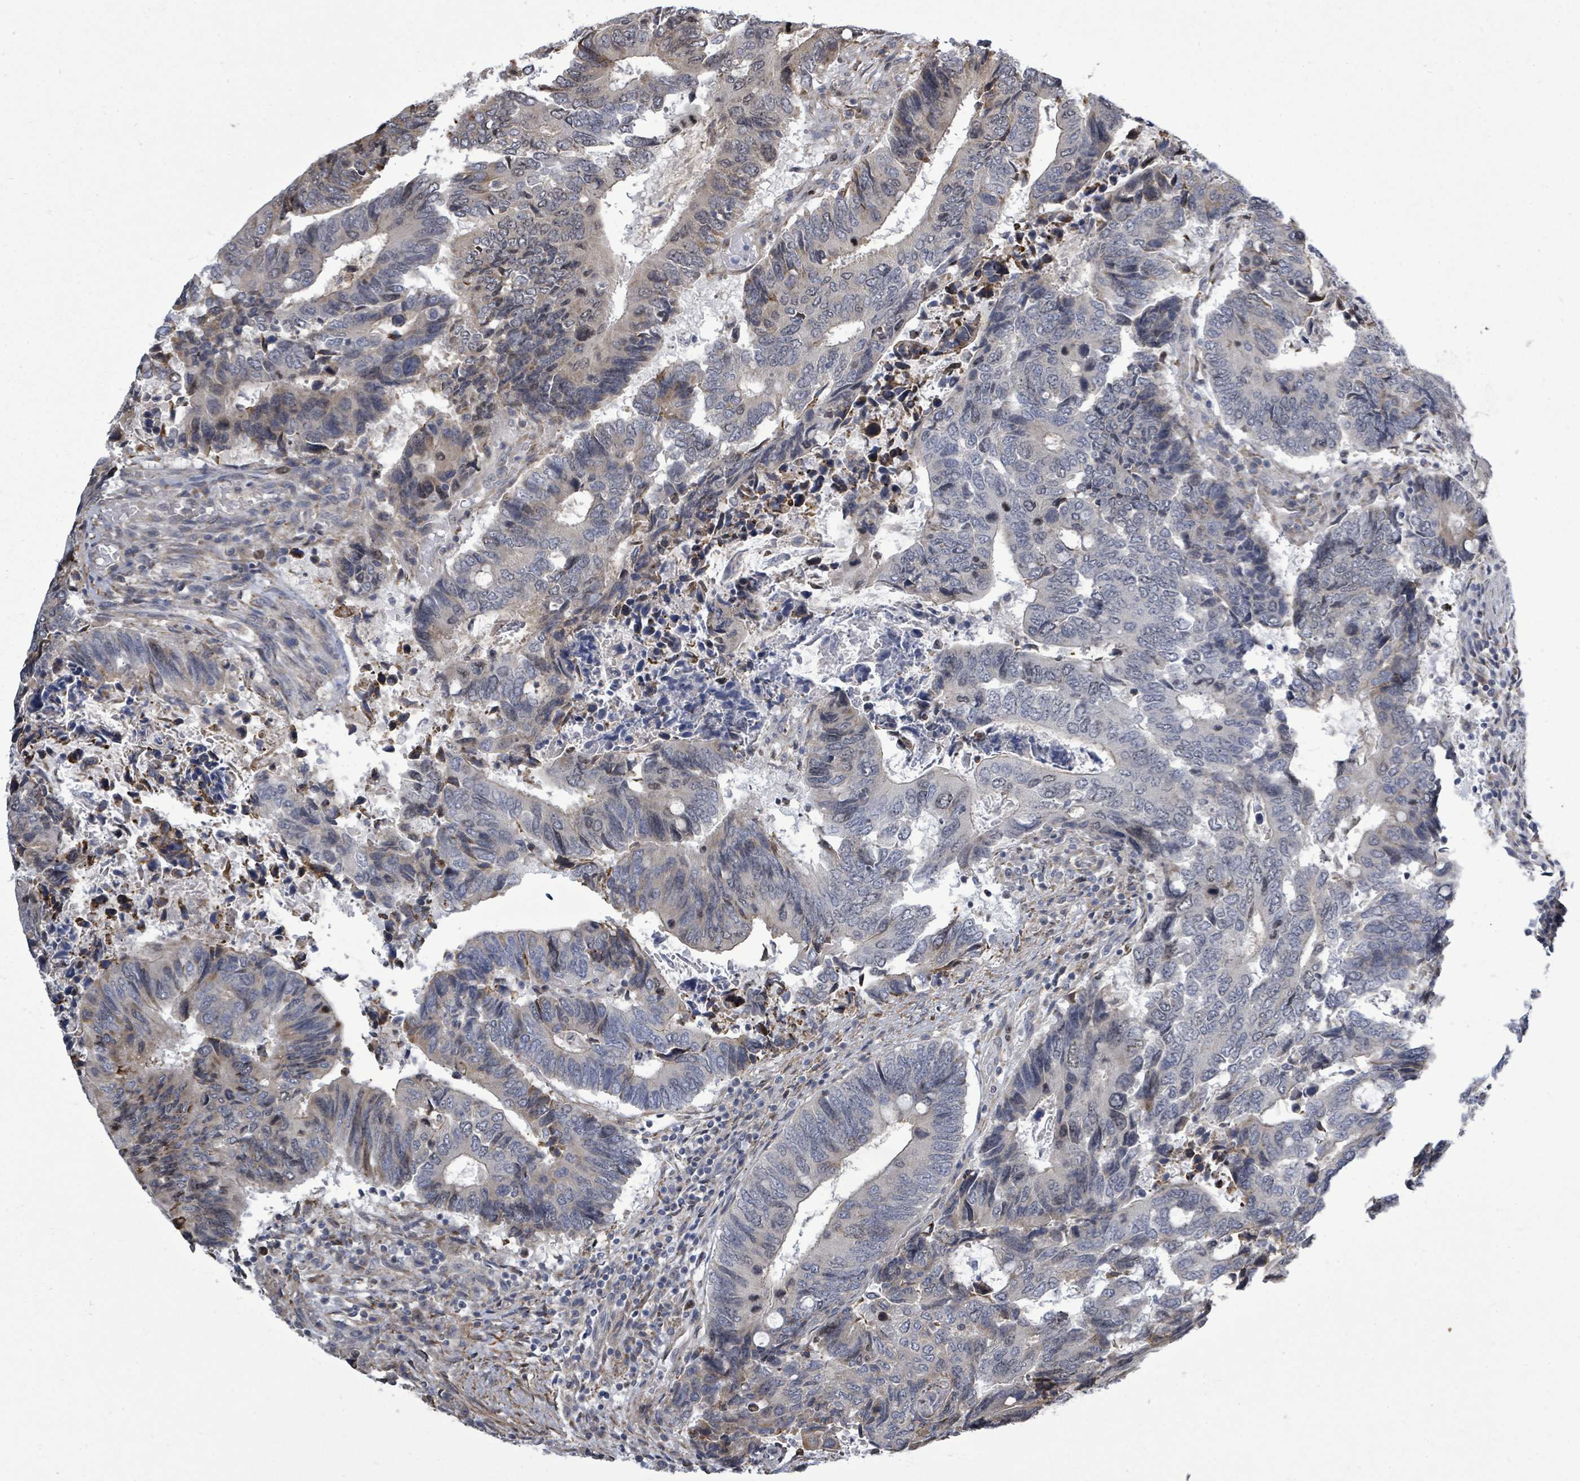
{"staining": {"intensity": "negative", "quantity": "none", "location": "none"}, "tissue": "colorectal cancer", "cell_type": "Tumor cells", "image_type": "cancer", "snomed": [{"axis": "morphology", "description": "Adenocarcinoma, NOS"}, {"axis": "topography", "description": "Colon"}], "caption": "DAB immunohistochemical staining of adenocarcinoma (colorectal) shows no significant expression in tumor cells.", "gene": "PAPSS1", "patient": {"sex": "male", "age": 87}}